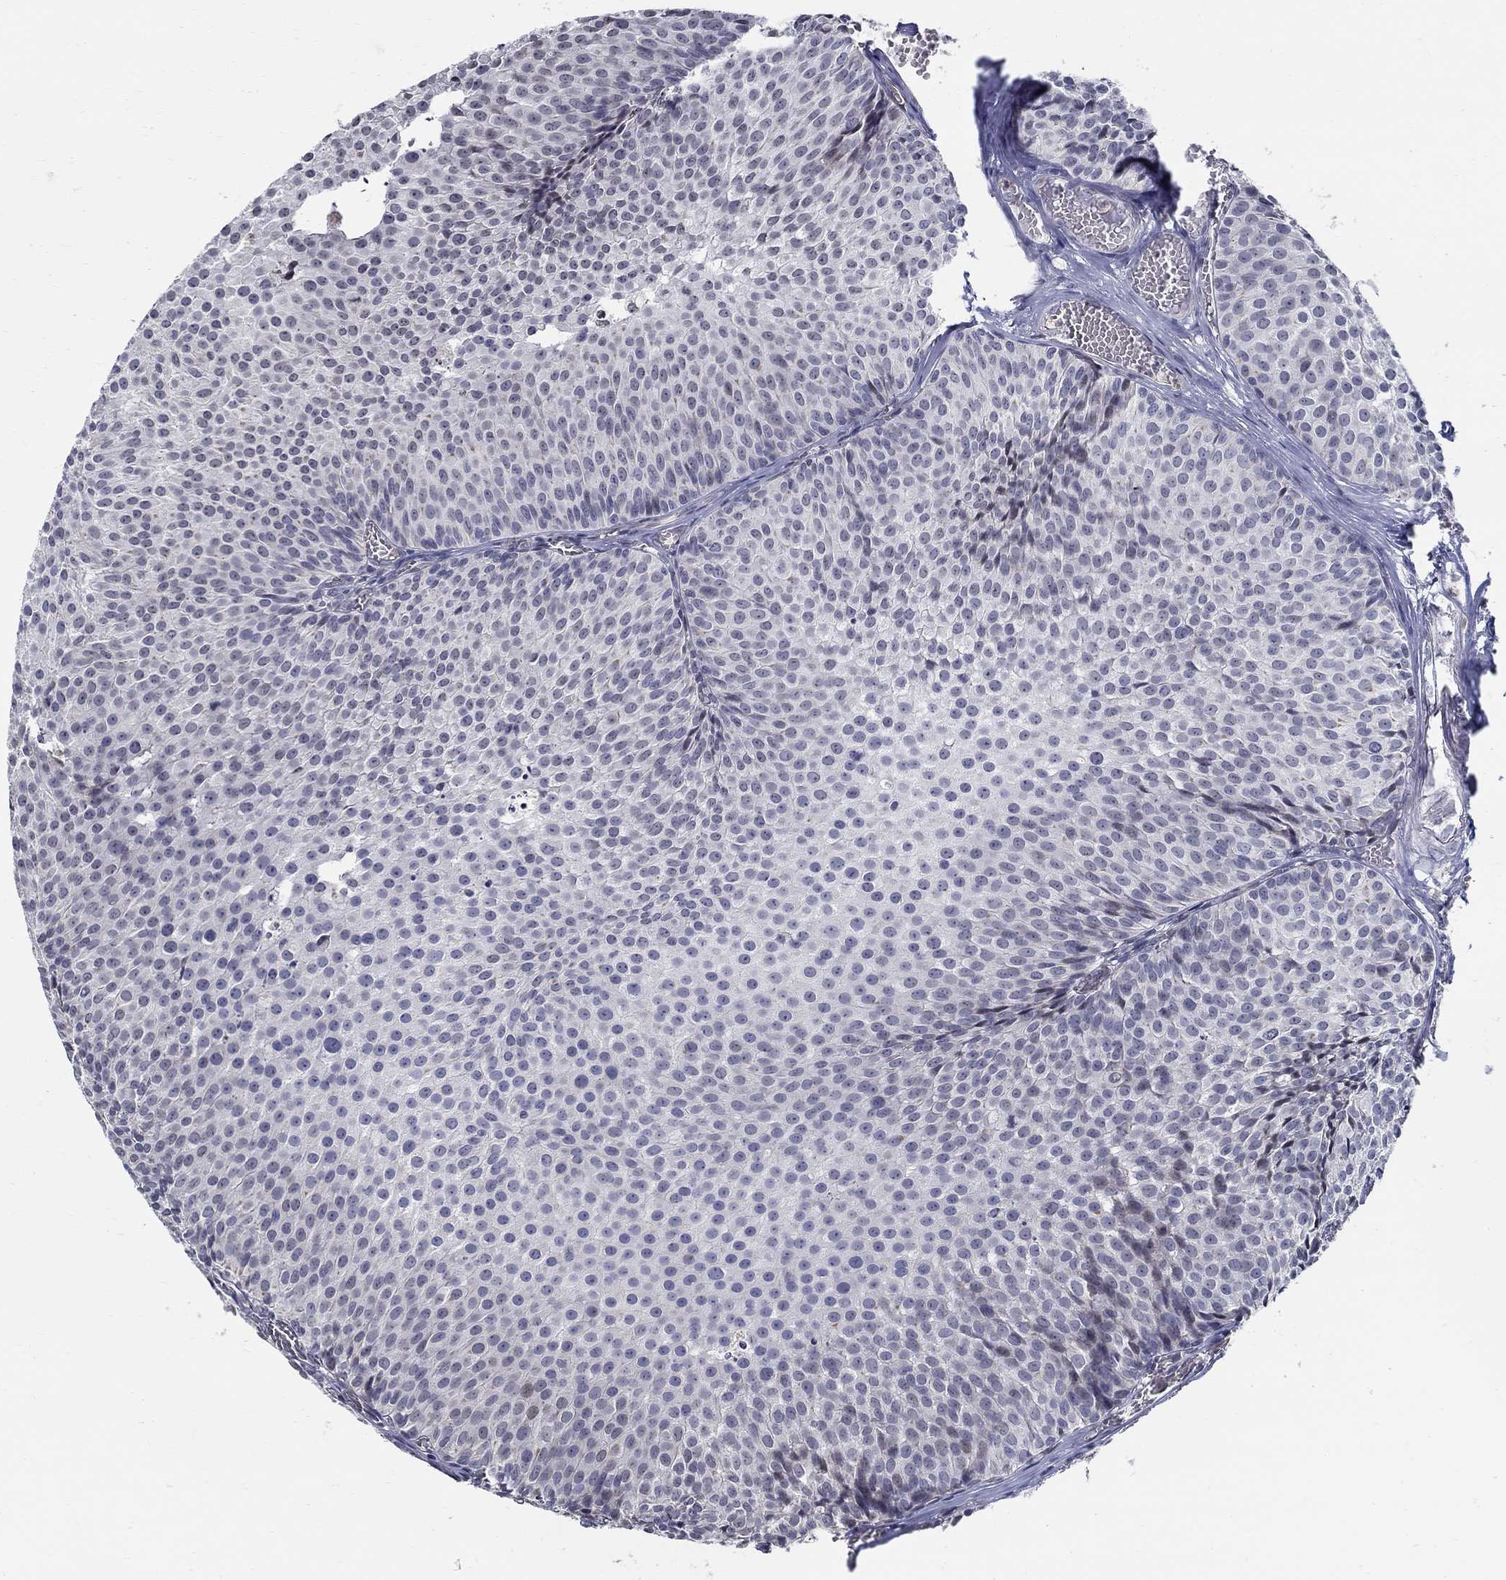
{"staining": {"intensity": "weak", "quantity": "<25%", "location": "nuclear"}, "tissue": "urothelial cancer", "cell_type": "Tumor cells", "image_type": "cancer", "snomed": [{"axis": "morphology", "description": "Urothelial carcinoma, Low grade"}, {"axis": "topography", "description": "Urinary bladder"}], "caption": "Urothelial carcinoma (low-grade) was stained to show a protein in brown. There is no significant staining in tumor cells.", "gene": "C16orf46", "patient": {"sex": "male", "age": 63}}